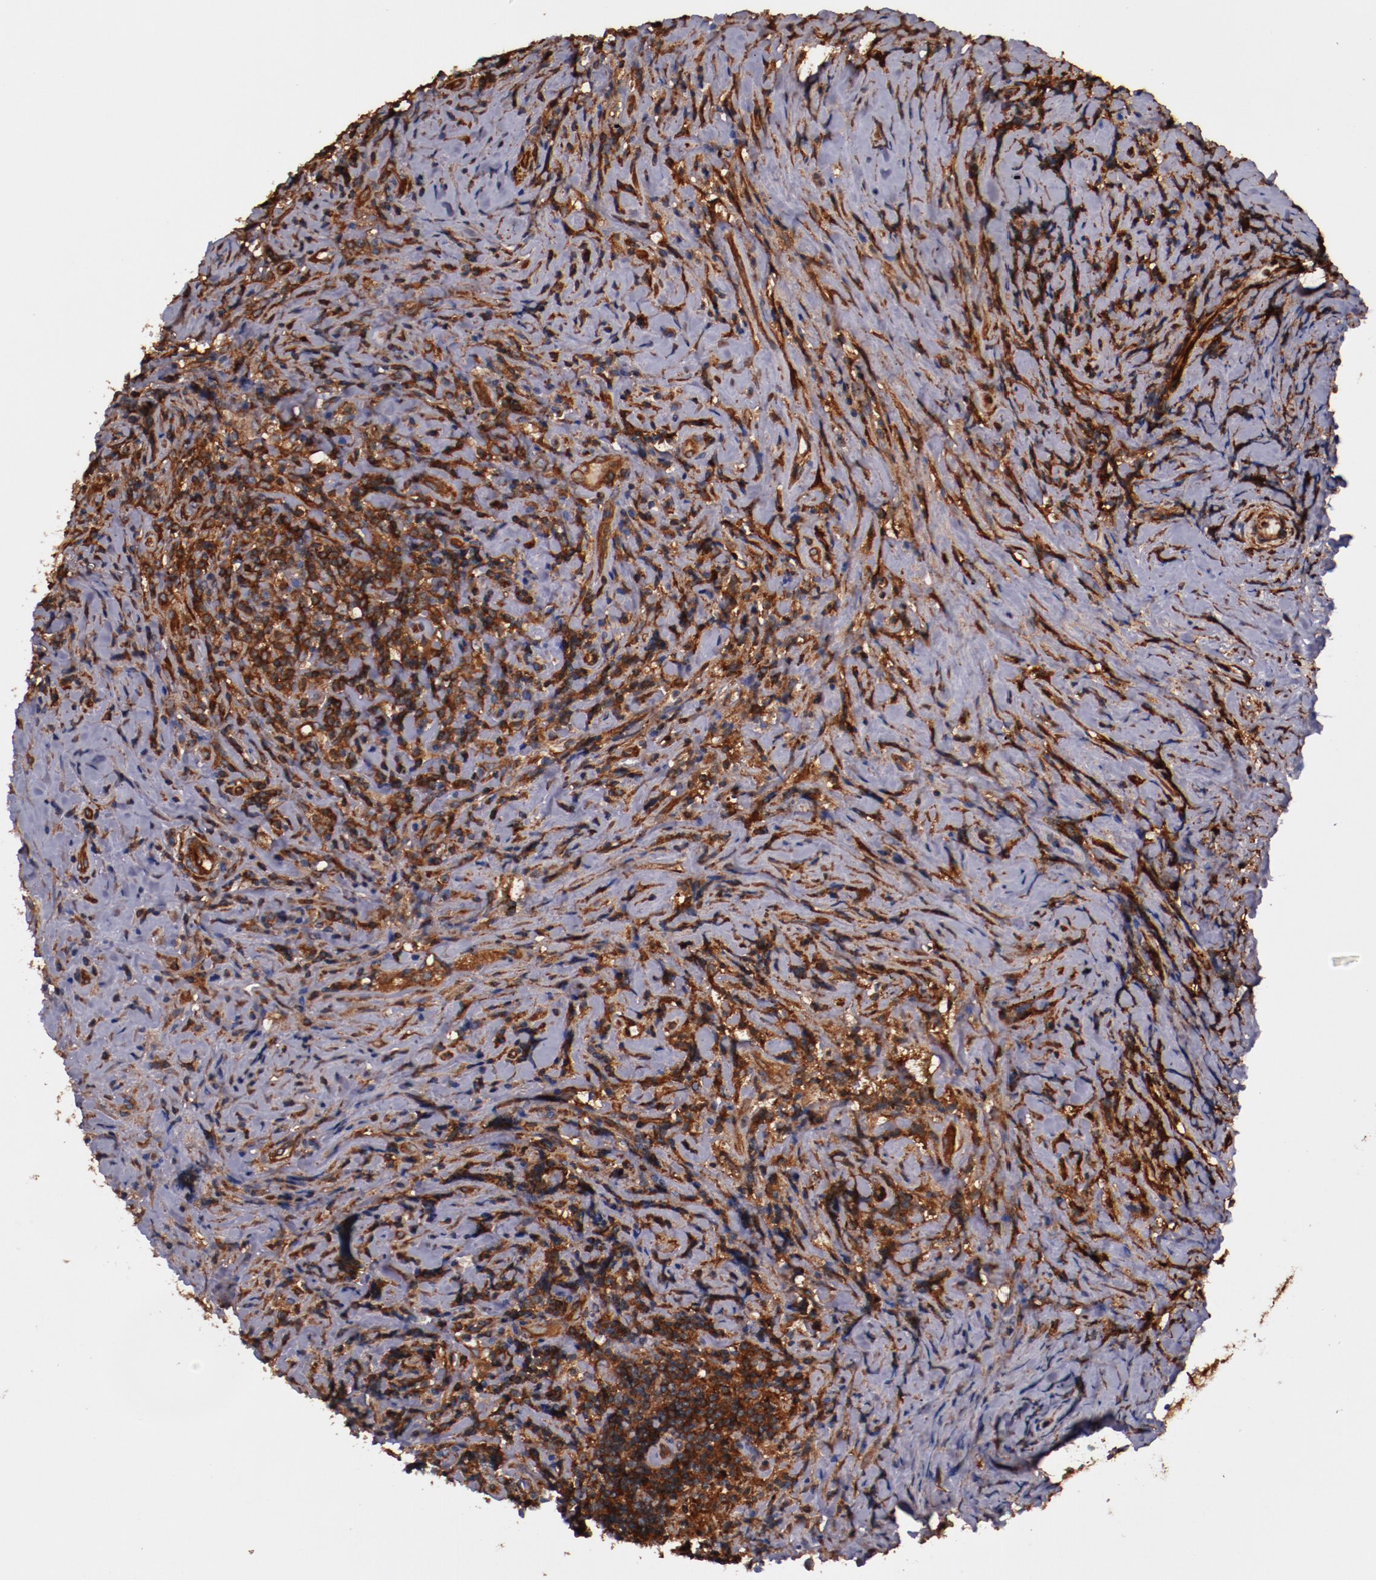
{"staining": {"intensity": "strong", "quantity": ">75%", "location": "cytoplasmic/membranous"}, "tissue": "lymphoma", "cell_type": "Tumor cells", "image_type": "cancer", "snomed": [{"axis": "morphology", "description": "Hodgkin's disease, NOS"}, {"axis": "topography", "description": "Lymph node"}], "caption": "The photomicrograph shows staining of Hodgkin's disease, revealing strong cytoplasmic/membranous protein staining (brown color) within tumor cells. The staining is performed using DAB brown chromogen to label protein expression. The nuclei are counter-stained blue using hematoxylin.", "gene": "TMOD3", "patient": {"sex": "female", "age": 25}}